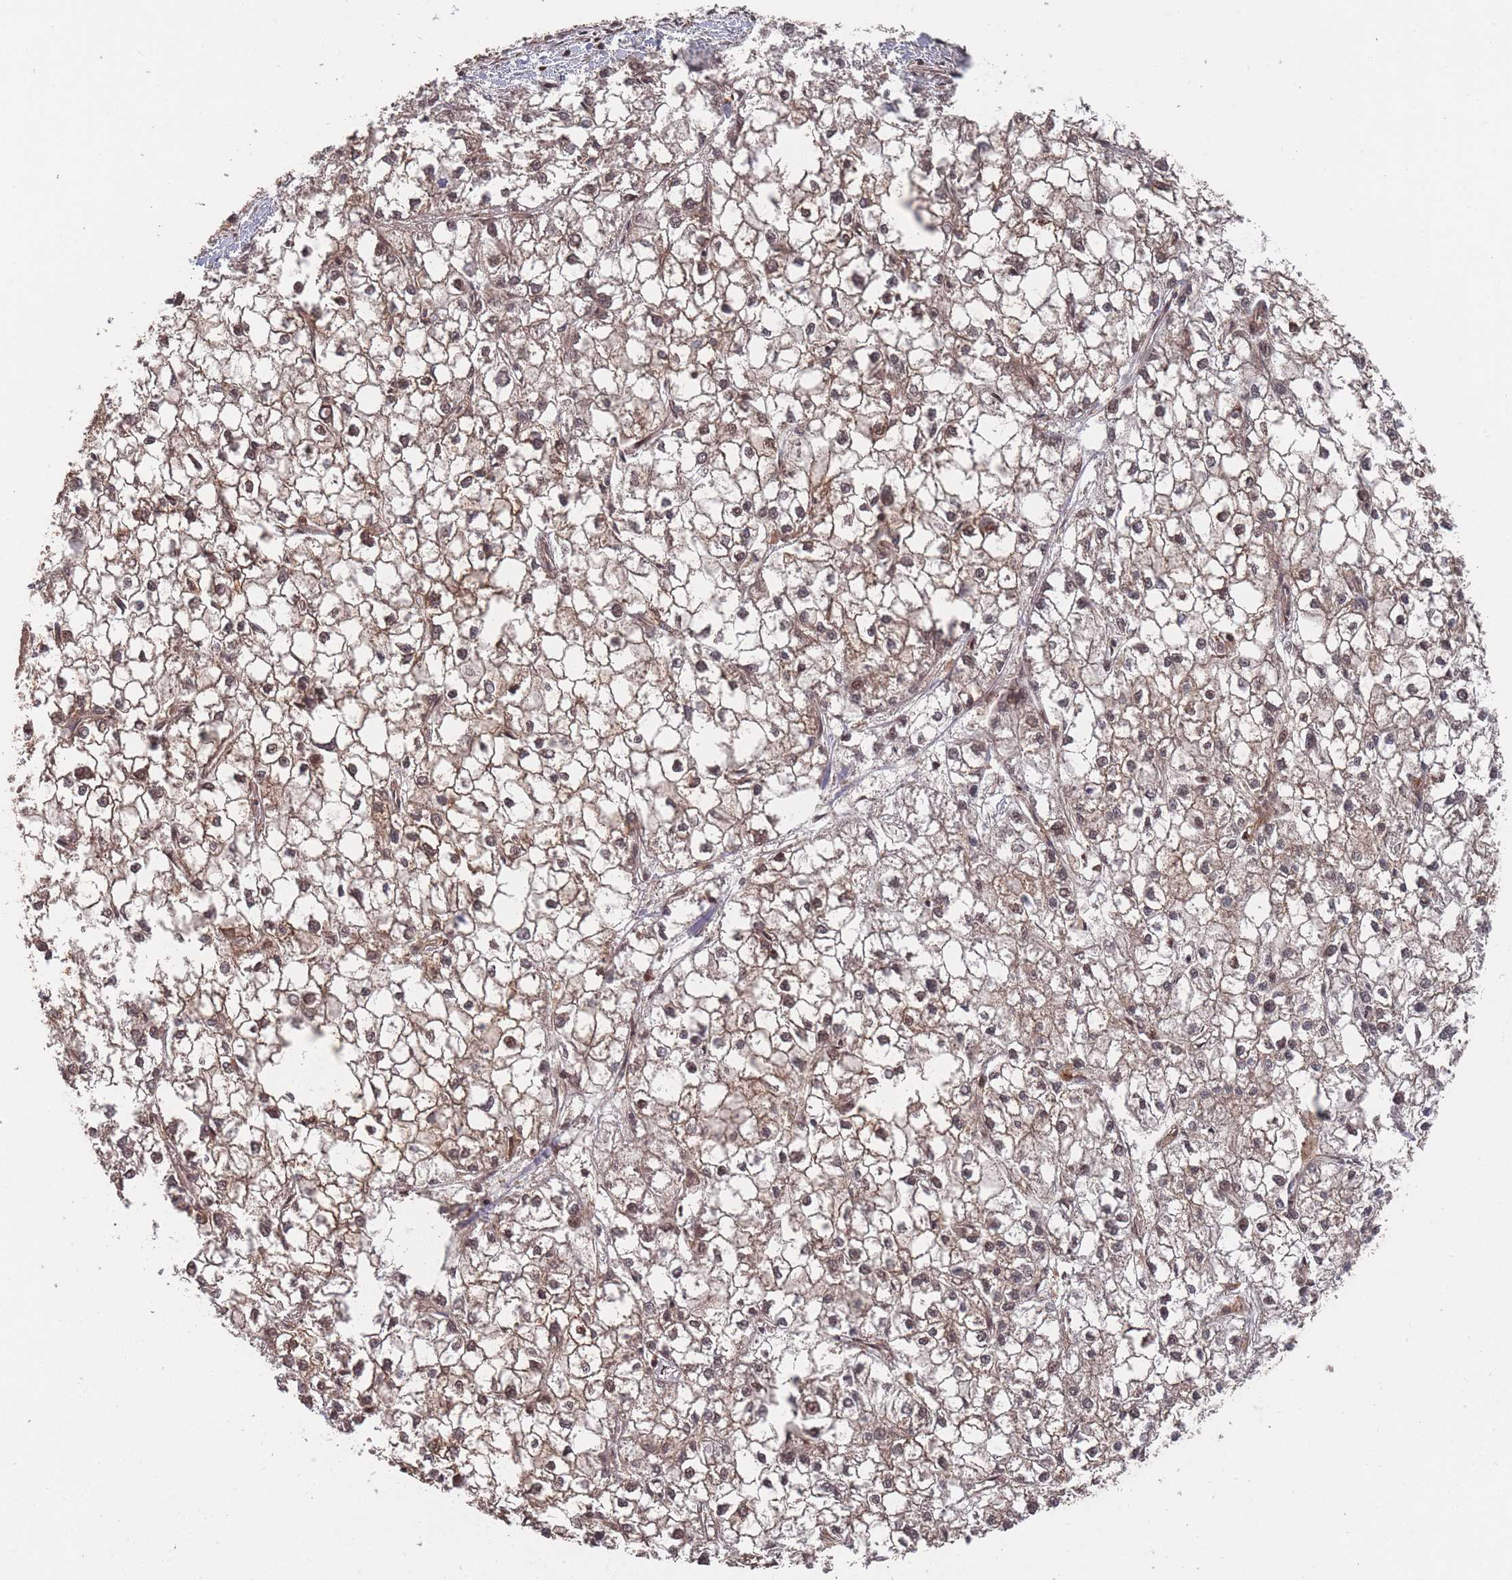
{"staining": {"intensity": "moderate", "quantity": ">75%", "location": "cytoplasmic/membranous,nuclear"}, "tissue": "liver cancer", "cell_type": "Tumor cells", "image_type": "cancer", "snomed": [{"axis": "morphology", "description": "Carcinoma, Hepatocellular, NOS"}, {"axis": "topography", "description": "Liver"}], "caption": "The micrograph reveals staining of hepatocellular carcinoma (liver), revealing moderate cytoplasmic/membranous and nuclear protein positivity (brown color) within tumor cells.", "gene": "SF3B1", "patient": {"sex": "female", "age": 43}}